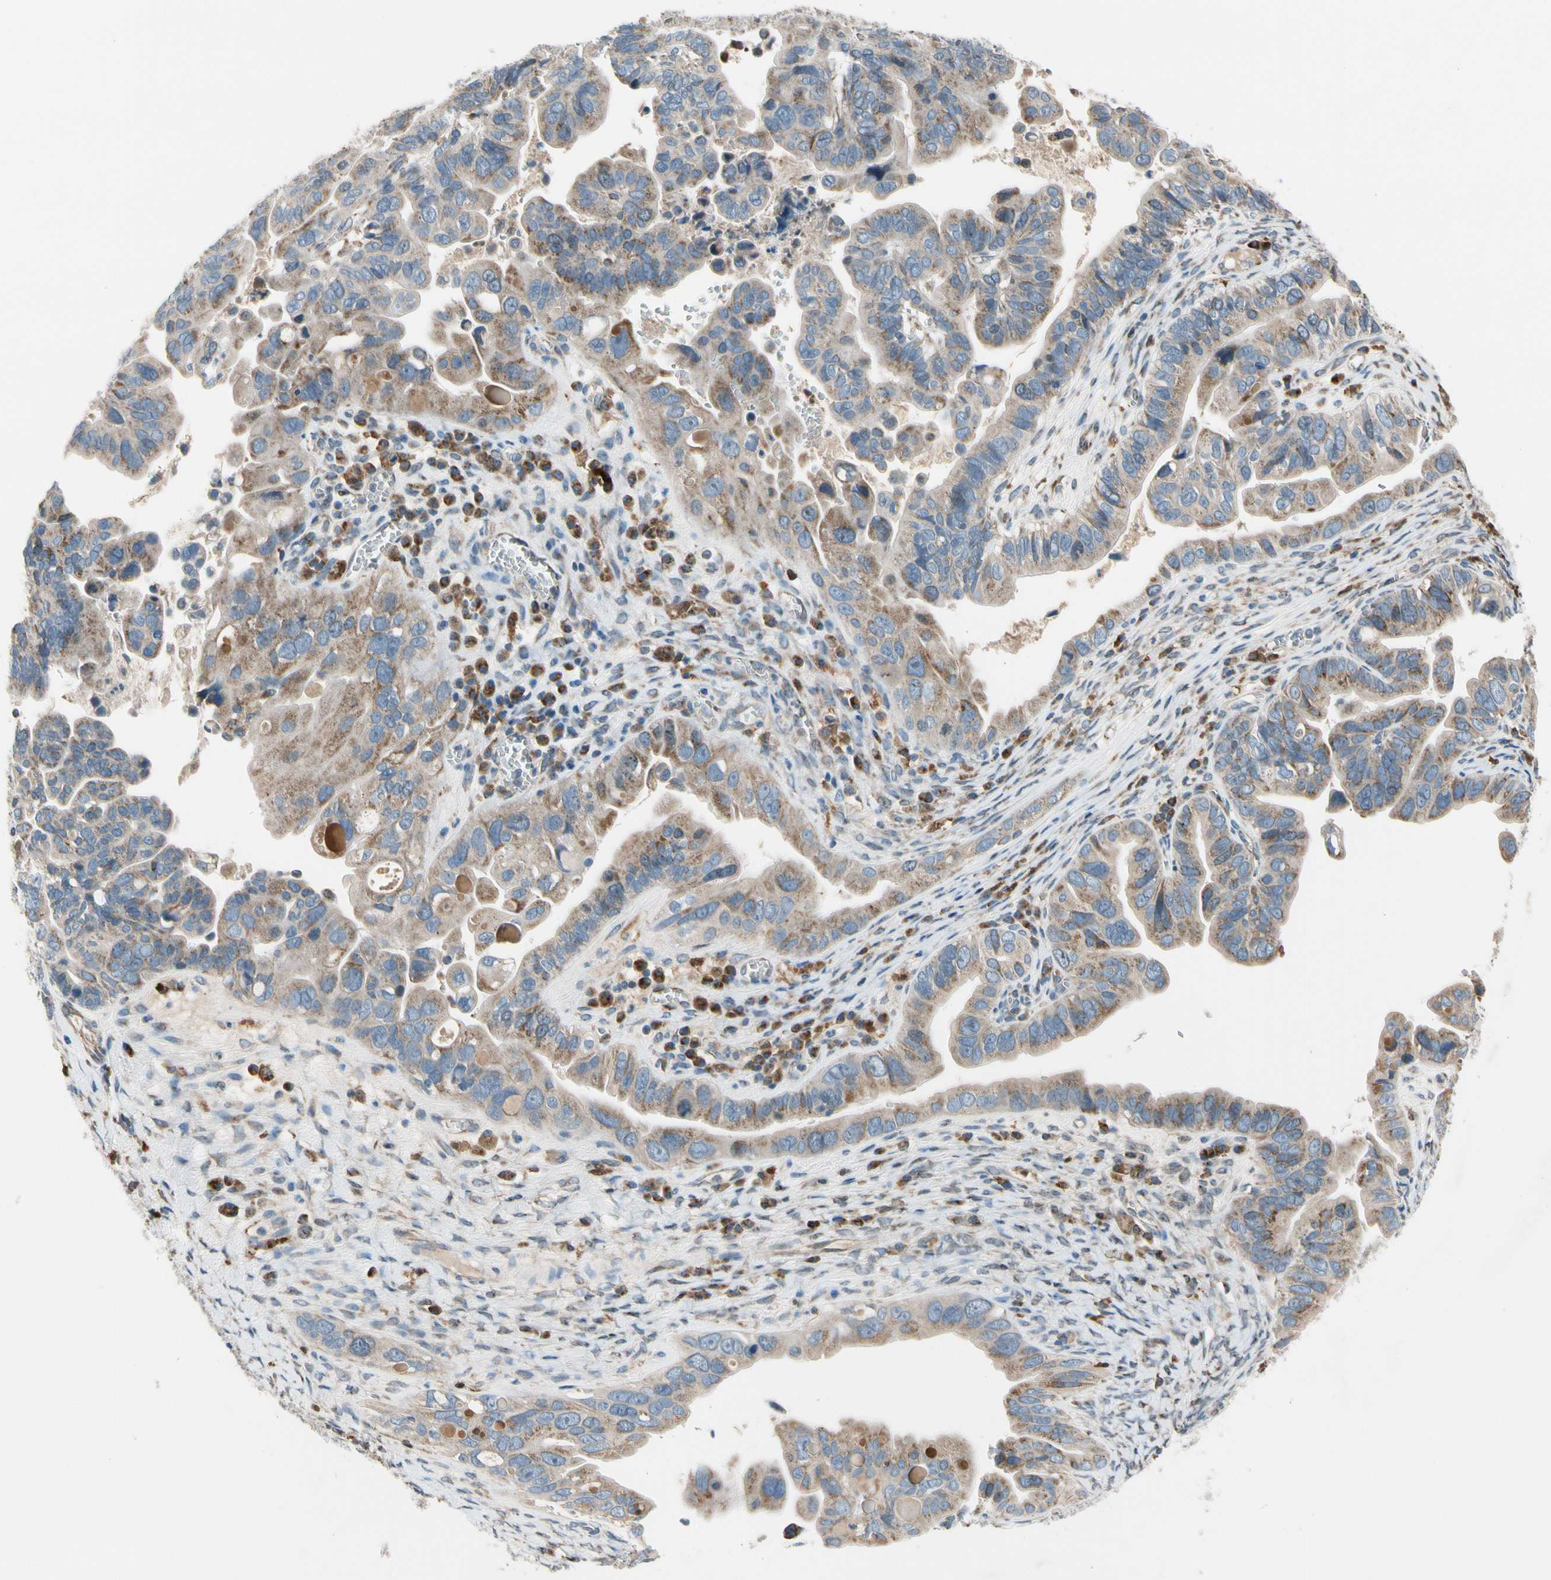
{"staining": {"intensity": "moderate", "quantity": ">75%", "location": "cytoplasmic/membranous"}, "tissue": "ovarian cancer", "cell_type": "Tumor cells", "image_type": "cancer", "snomed": [{"axis": "morphology", "description": "Cystadenocarcinoma, serous, NOS"}, {"axis": "topography", "description": "Ovary"}], "caption": "An image showing moderate cytoplasmic/membranous staining in approximately >75% of tumor cells in ovarian cancer (serous cystadenocarcinoma), as visualized by brown immunohistochemical staining.", "gene": "NPHP3", "patient": {"sex": "female", "age": 56}}